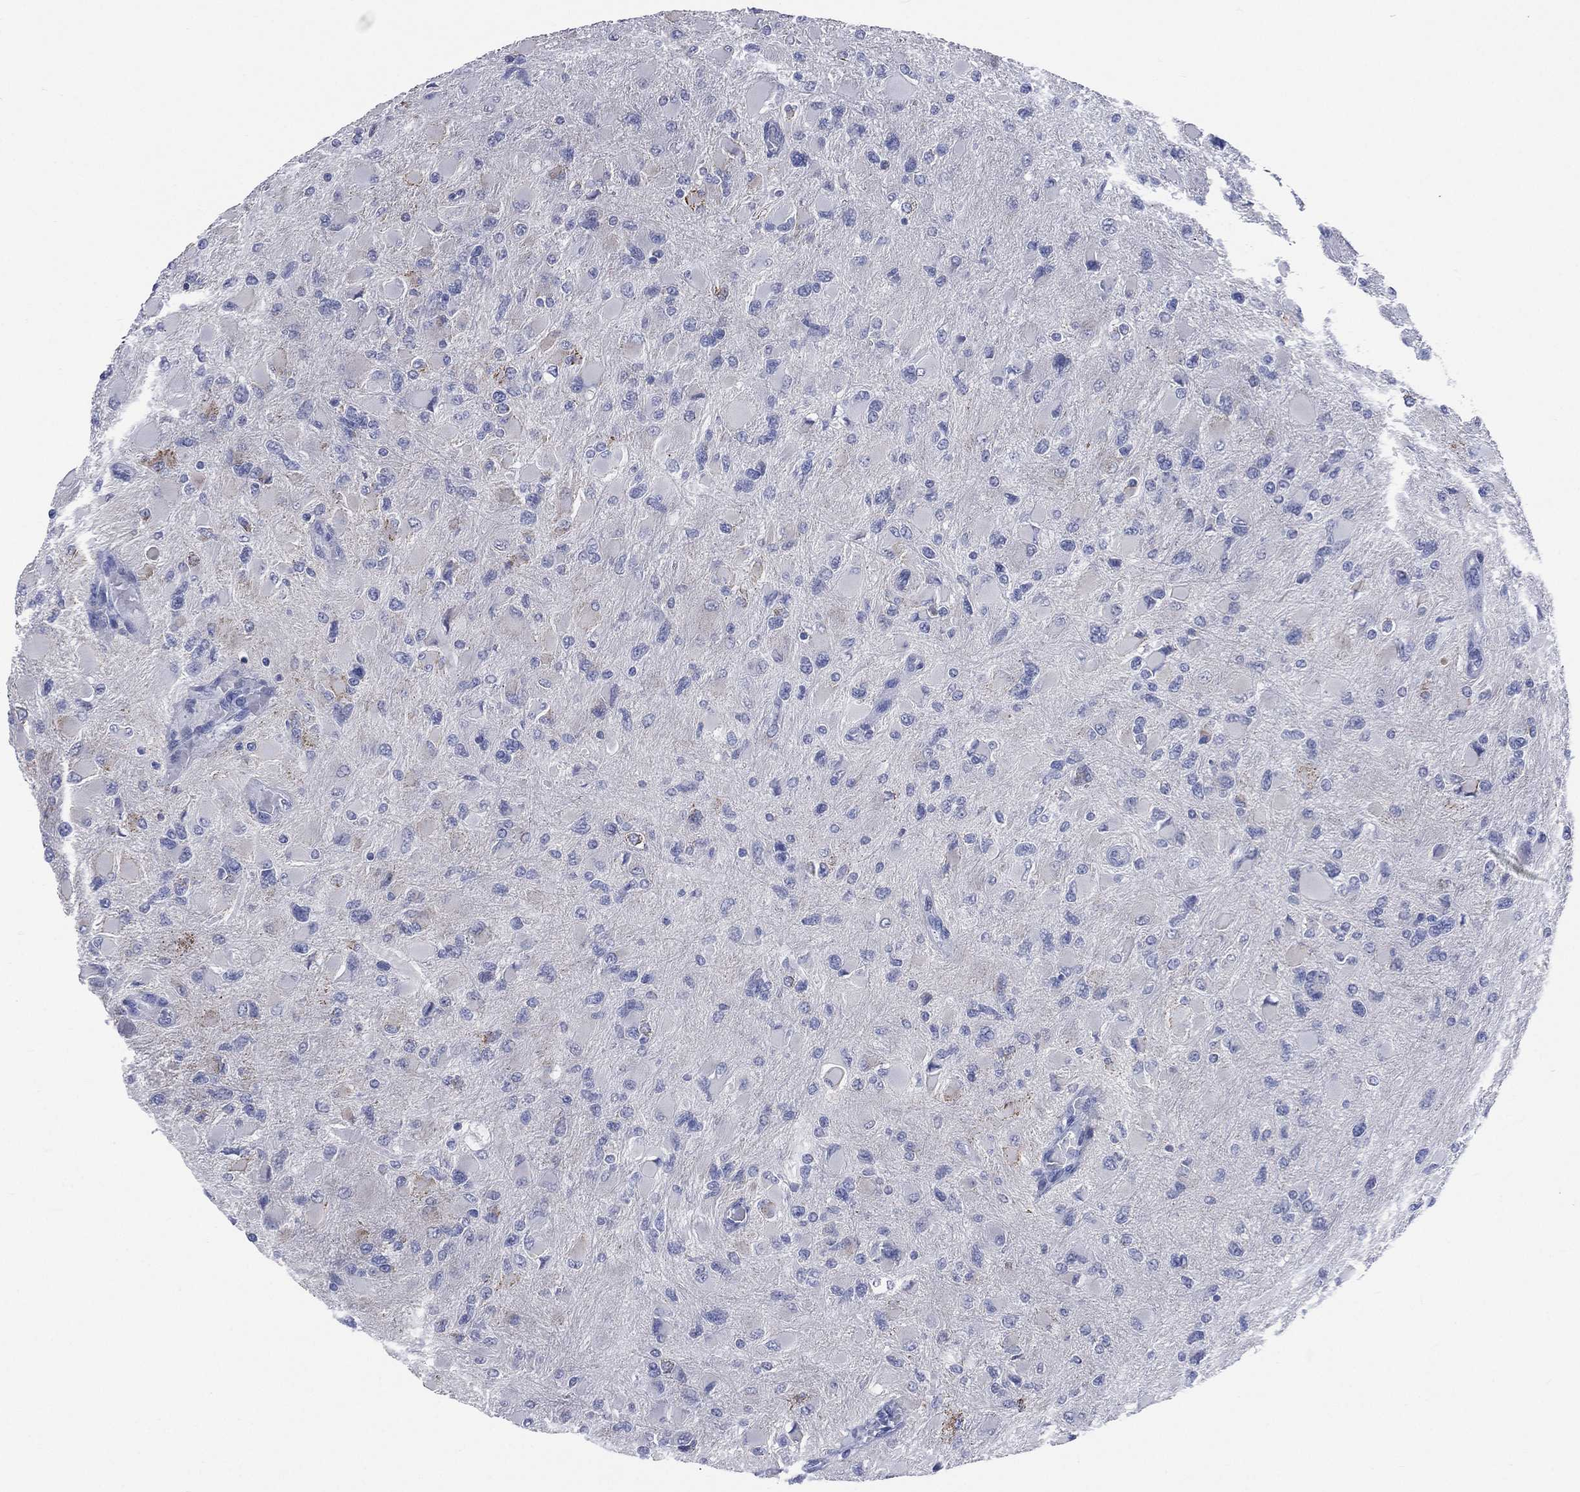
{"staining": {"intensity": "strong", "quantity": "<25%", "location": "cytoplasmic/membranous"}, "tissue": "glioma", "cell_type": "Tumor cells", "image_type": "cancer", "snomed": [{"axis": "morphology", "description": "Glioma, malignant, High grade"}, {"axis": "topography", "description": "Cerebral cortex"}], "caption": "The histopathology image shows immunohistochemical staining of malignant glioma (high-grade). There is strong cytoplasmic/membranous positivity is present in about <25% of tumor cells. (IHC, brightfield microscopy, high magnification).", "gene": "AKAP3", "patient": {"sex": "female", "age": 36}}